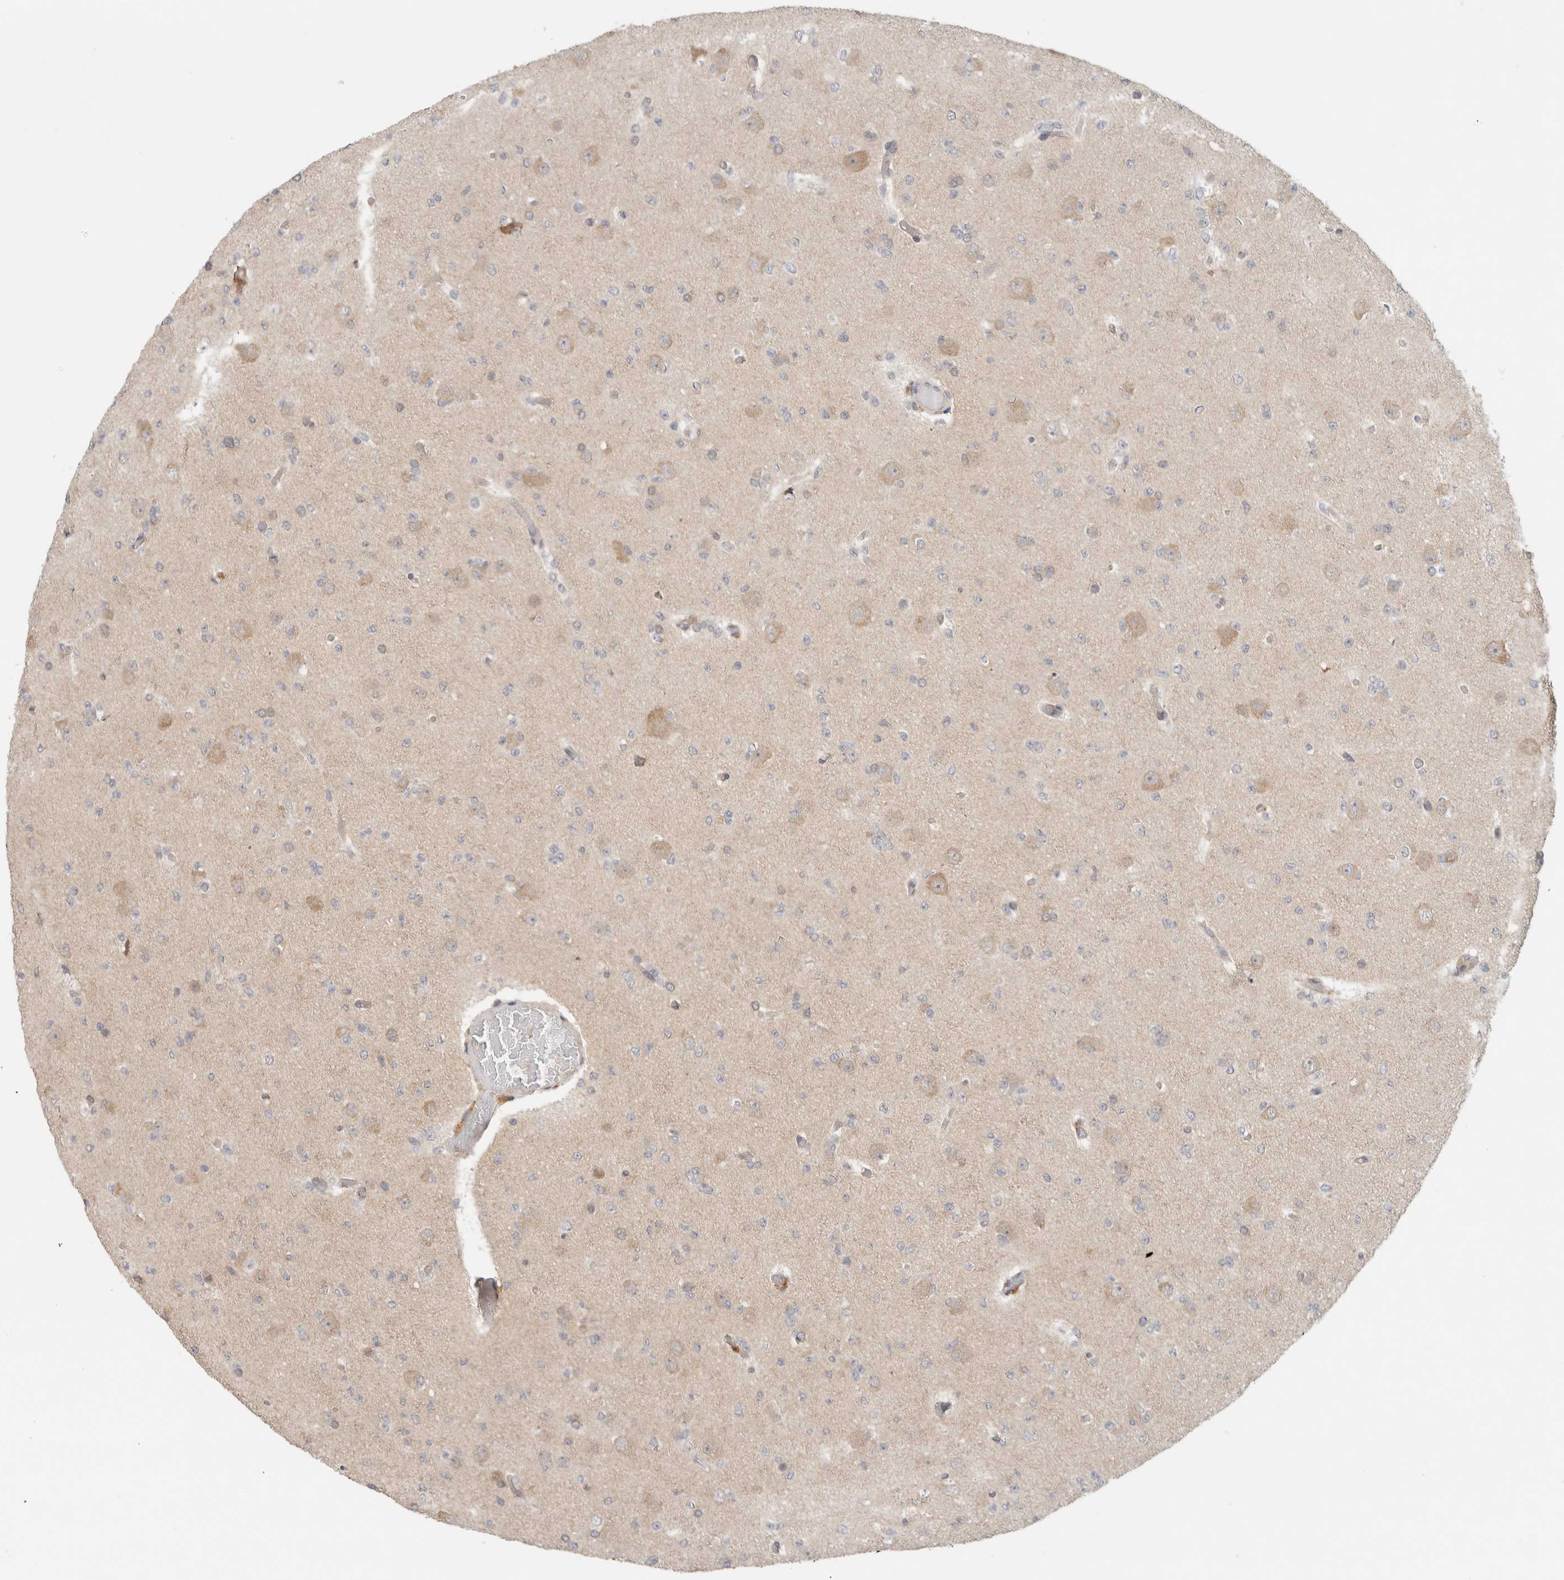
{"staining": {"intensity": "negative", "quantity": "none", "location": "none"}, "tissue": "glioma", "cell_type": "Tumor cells", "image_type": "cancer", "snomed": [{"axis": "morphology", "description": "Glioma, malignant, Low grade"}, {"axis": "topography", "description": "Brain"}], "caption": "An image of glioma stained for a protein exhibits no brown staining in tumor cells.", "gene": "SGK1", "patient": {"sex": "female", "age": 22}}